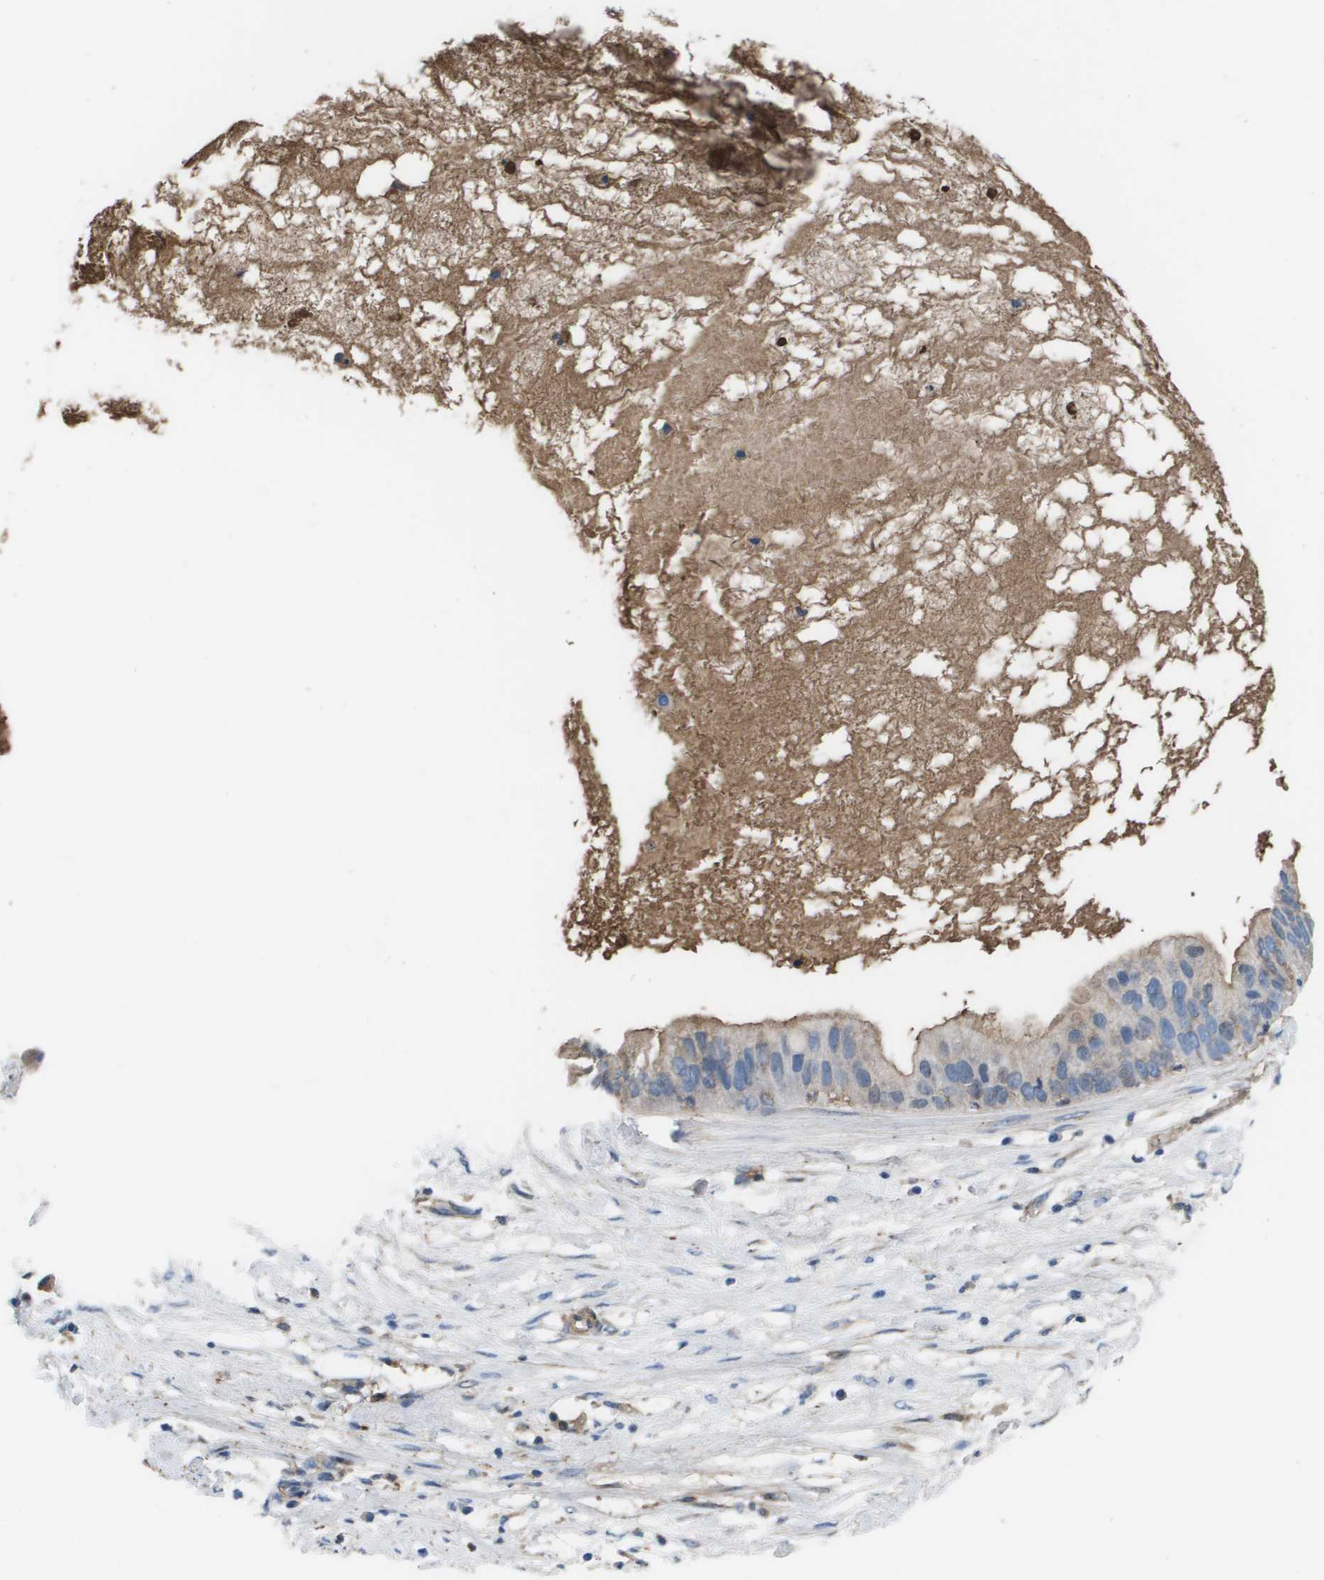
{"staining": {"intensity": "weak", "quantity": "<25%", "location": "cytoplasmic/membranous"}, "tissue": "ovarian cancer", "cell_type": "Tumor cells", "image_type": "cancer", "snomed": [{"axis": "morphology", "description": "Cystadenocarcinoma, mucinous, NOS"}, {"axis": "topography", "description": "Ovary"}], "caption": "This is an immunohistochemistry (IHC) photomicrograph of human mucinous cystadenocarcinoma (ovarian). There is no expression in tumor cells.", "gene": "VTN", "patient": {"sex": "female", "age": 80}}